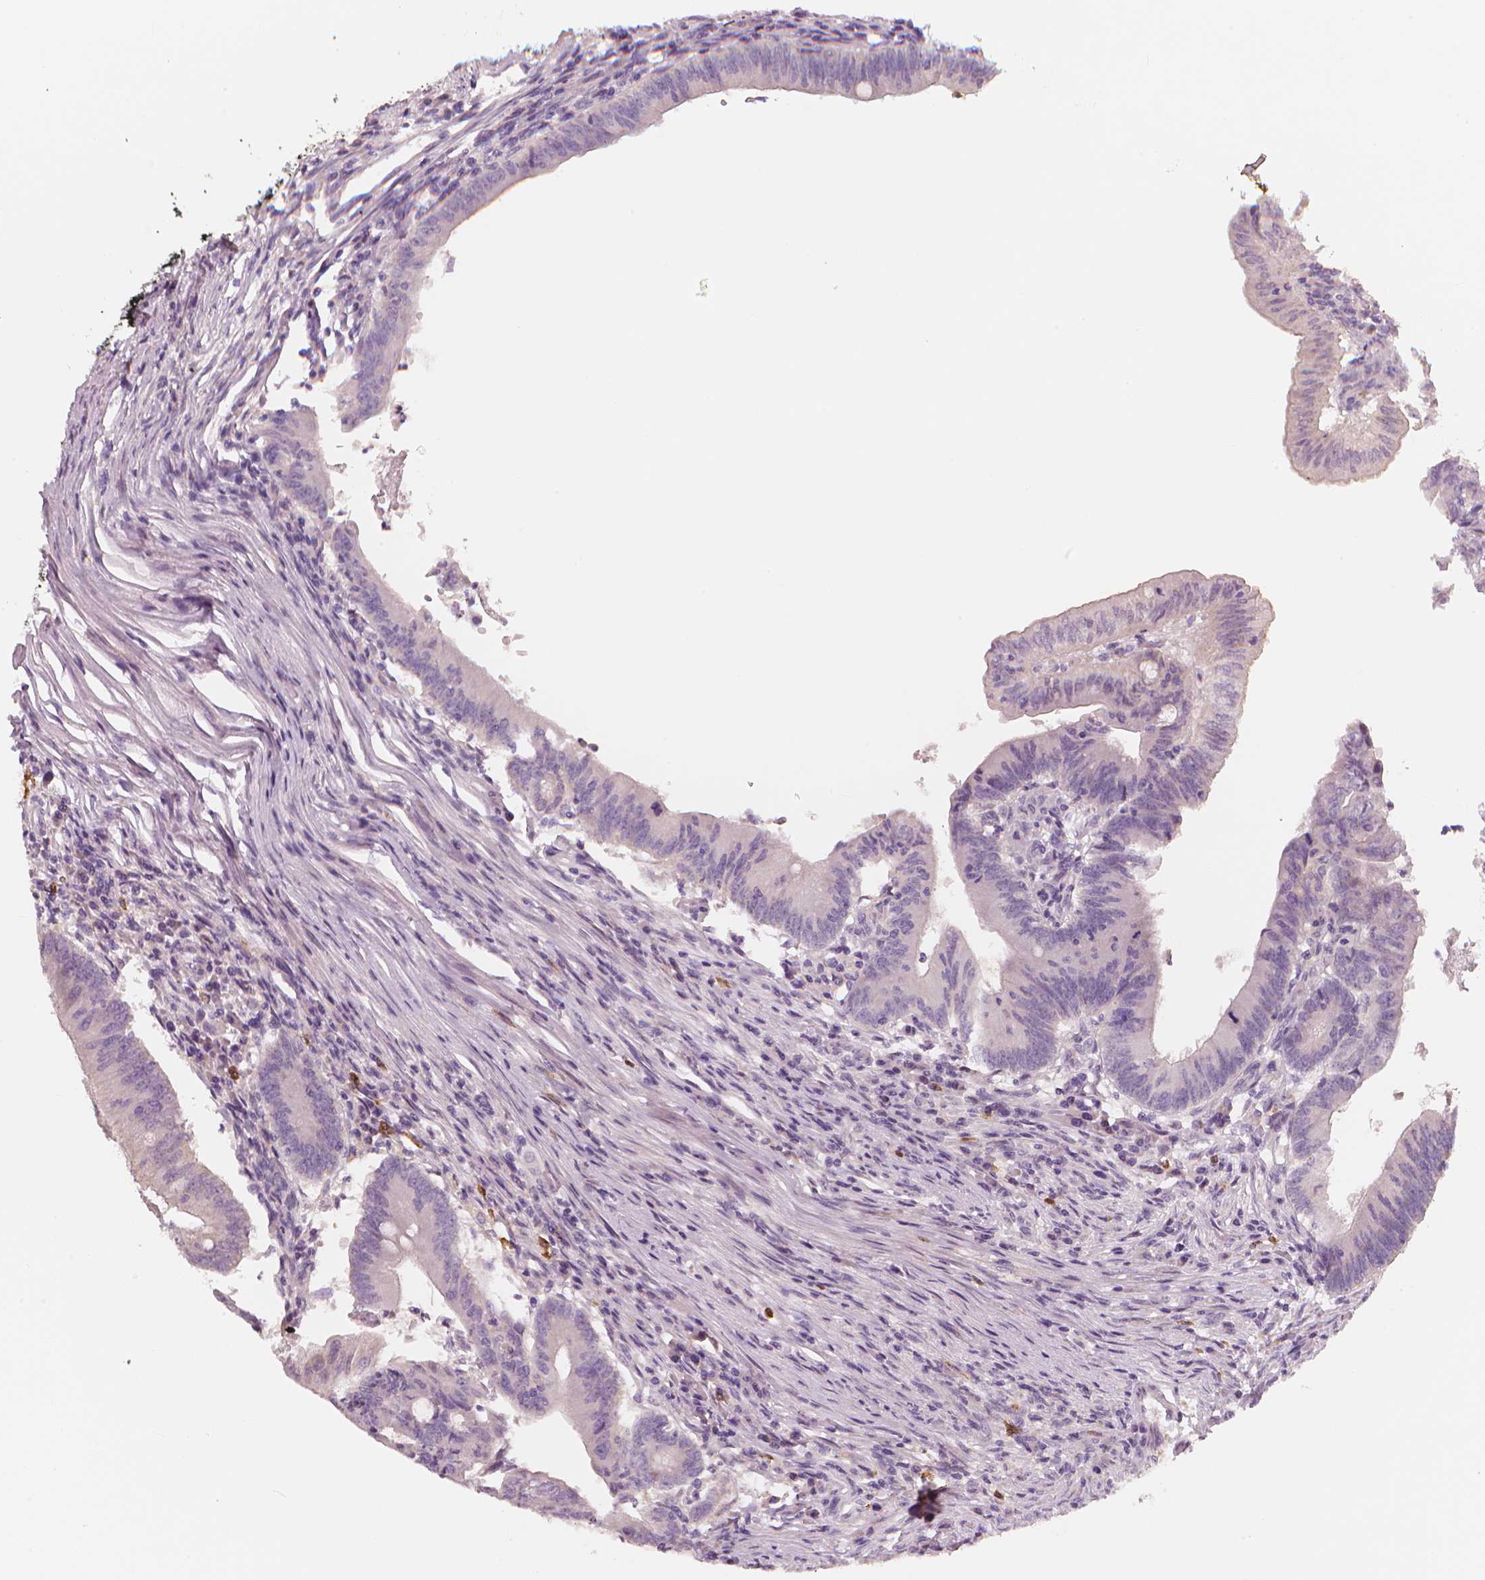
{"staining": {"intensity": "negative", "quantity": "none", "location": "none"}, "tissue": "colorectal cancer", "cell_type": "Tumor cells", "image_type": "cancer", "snomed": [{"axis": "morphology", "description": "Adenocarcinoma, NOS"}, {"axis": "topography", "description": "Colon"}], "caption": "This is a micrograph of immunohistochemistry staining of colorectal adenocarcinoma, which shows no staining in tumor cells.", "gene": "RNASE7", "patient": {"sex": "female", "age": 70}}